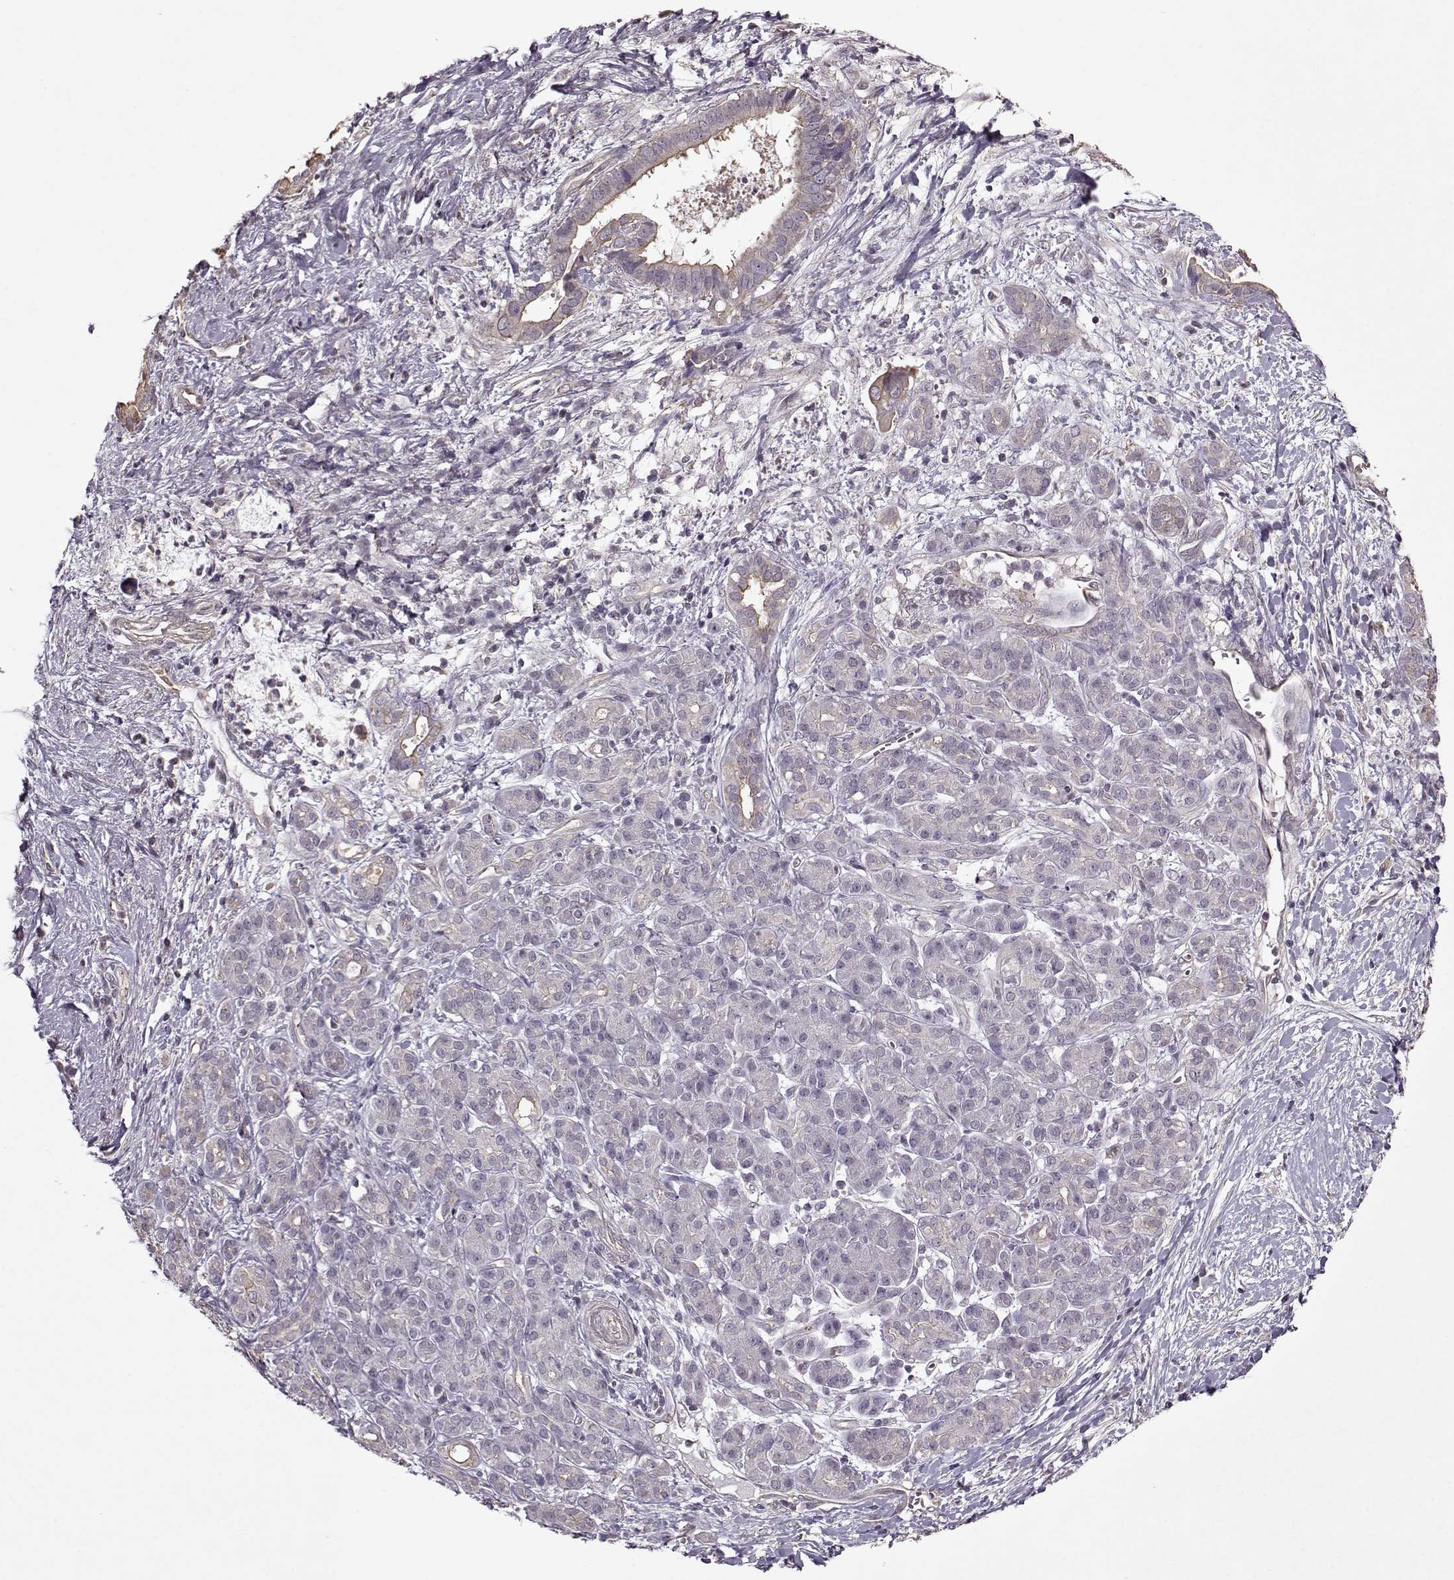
{"staining": {"intensity": "weak", "quantity": "25%-75%", "location": "cytoplasmic/membranous"}, "tissue": "pancreatic cancer", "cell_type": "Tumor cells", "image_type": "cancer", "snomed": [{"axis": "morphology", "description": "Adenocarcinoma, NOS"}, {"axis": "topography", "description": "Pancreas"}], "caption": "IHC (DAB) staining of pancreatic adenocarcinoma shows weak cytoplasmic/membranous protein staining in approximately 25%-75% of tumor cells. The staining is performed using DAB brown chromogen to label protein expression. The nuclei are counter-stained blue using hematoxylin.", "gene": "KRT9", "patient": {"sex": "male", "age": 61}}